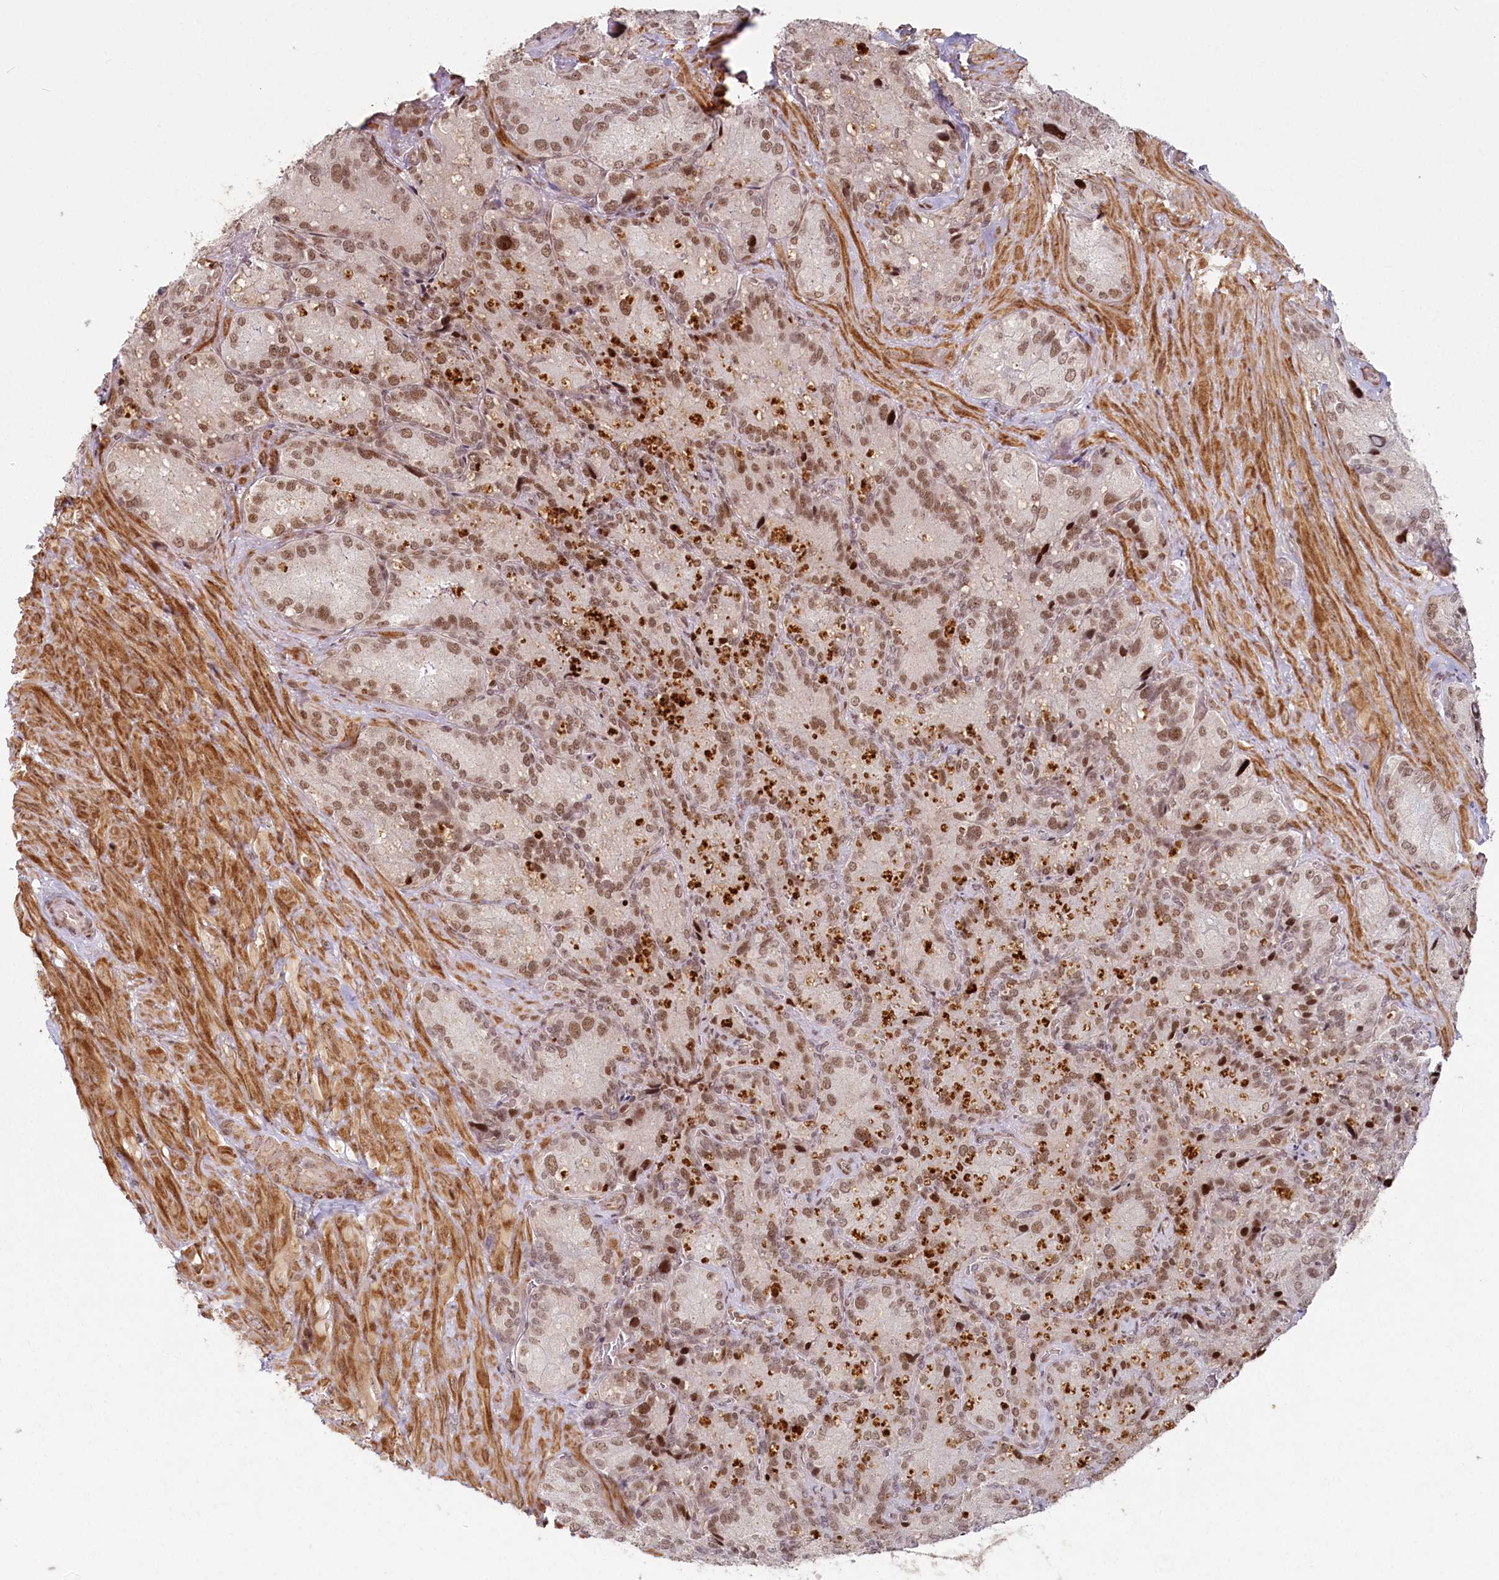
{"staining": {"intensity": "moderate", "quantity": ">75%", "location": "nuclear"}, "tissue": "seminal vesicle", "cell_type": "Glandular cells", "image_type": "normal", "snomed": [{"axis": "morphology", "description": "Normal tissue, NOS"}, {"axis": "topography", "description": "Seminal veicle"}], "caption": "This image reveals IHC staining of benign human seminal vesicle, with medium moderate nuclear positivity in about >75% of glandular cells.", "gene": "FAM204A", "patient": {"sex": "male", "age": 62}}